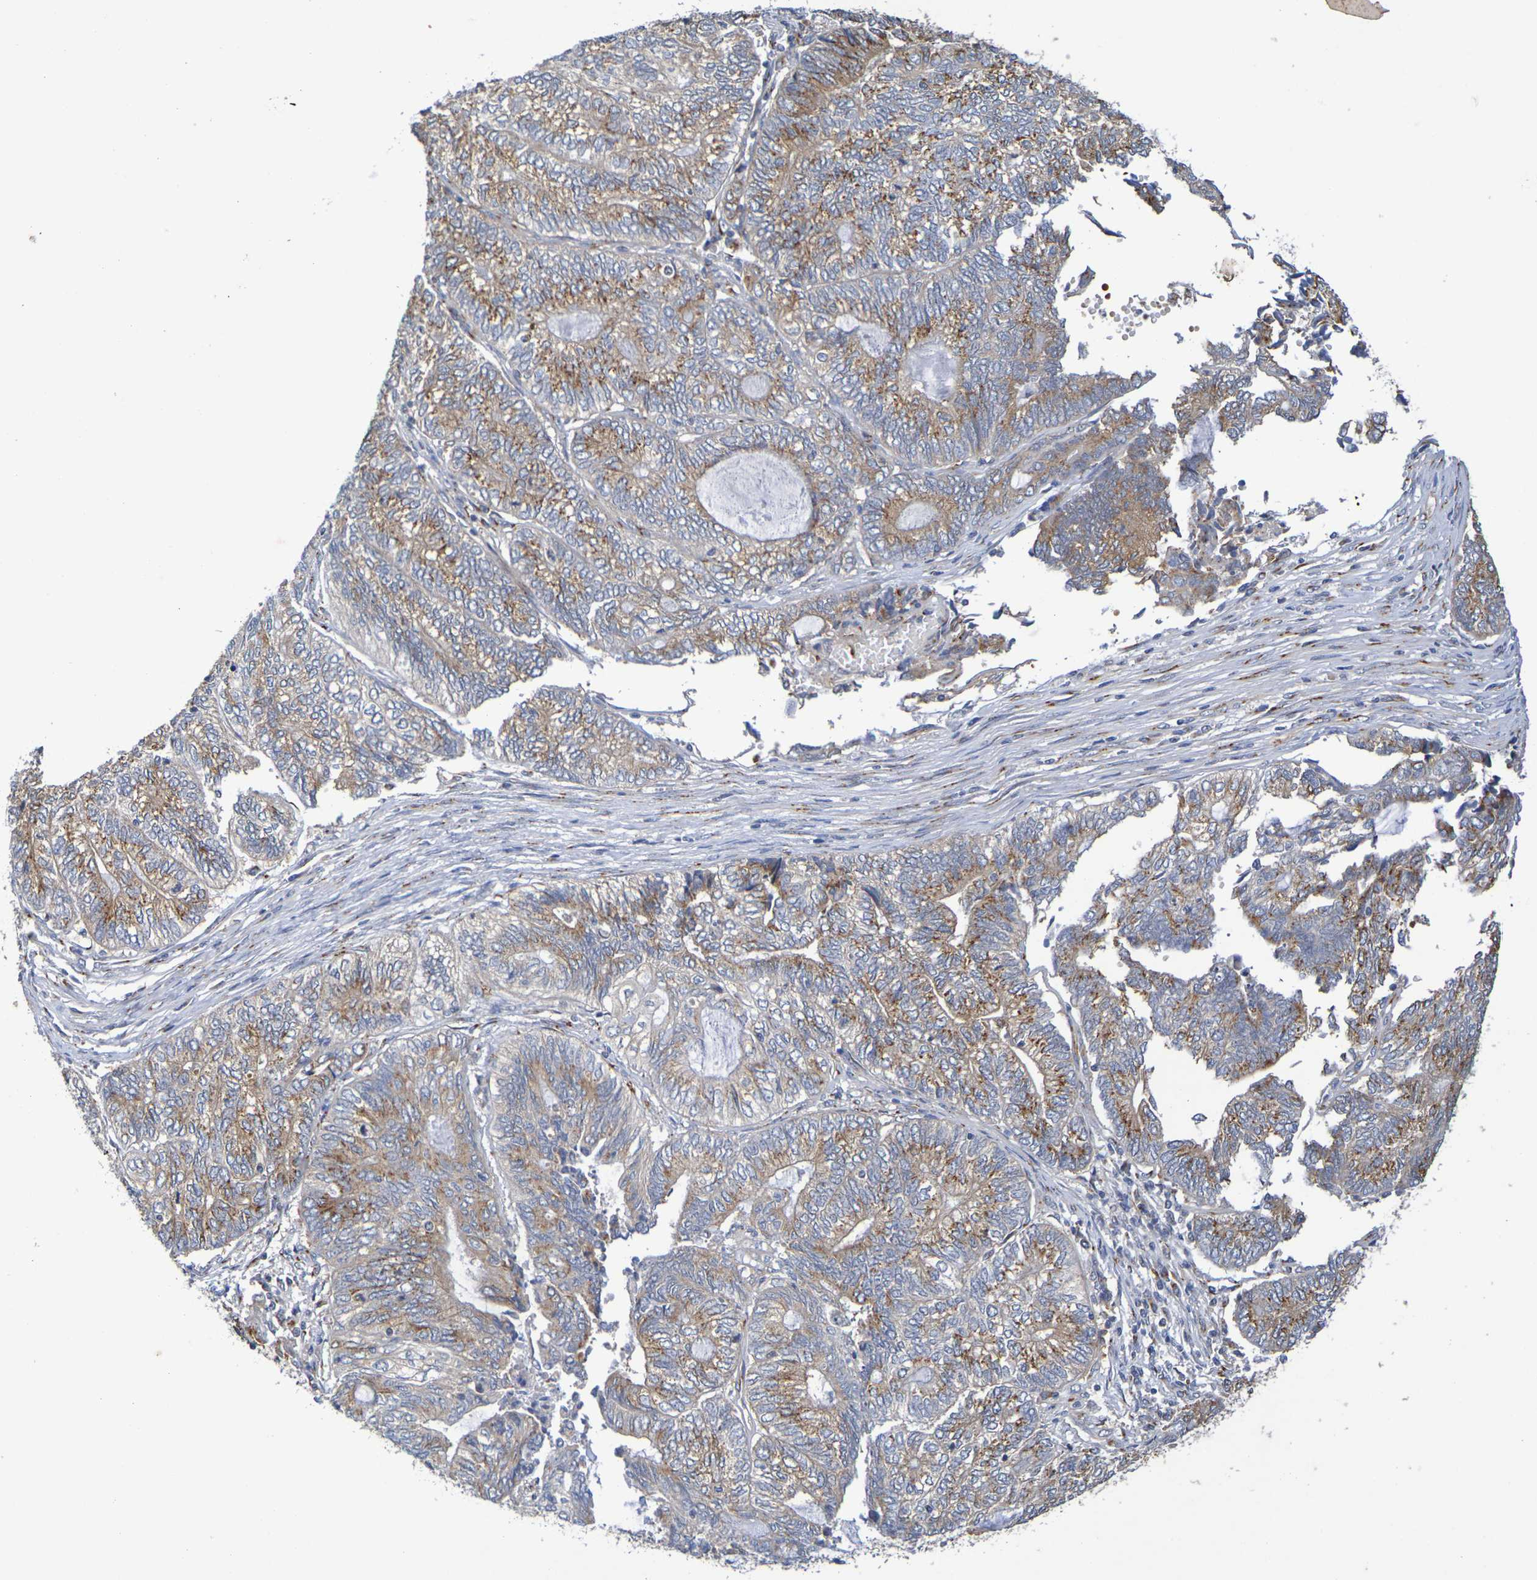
{"staining": {"intensity": "moderate", "quantity": ">75%", "location": "cytoplasmic/membranous"}, "tissue": "endometrial cancer", "cell_type": "Tumor cells", "image_type": "cancer", "snomed": [{"axis": "morphology", "description": "Adenocarcinoma, NOS"}, {"axis": "topography", "description": "Uterus"}, {"axis": "topography", "description": "Endometrium"}], "caption": "IHC staining of adenocarcinoma (endometrial), which reveals medium levels of moderate cytoplasmic/membranous positivity in approximately >75% of tumor cells indicating moderate cytoplasmic/membranous protein staining. The staining was performed using DAB (3,3'-diaminobenzidine) (brown) for protein detection and nuclei were counterstained in hematoxylin (blue).", "gene": "DCP2", "patient": {"sex": "female", "age": 70}}